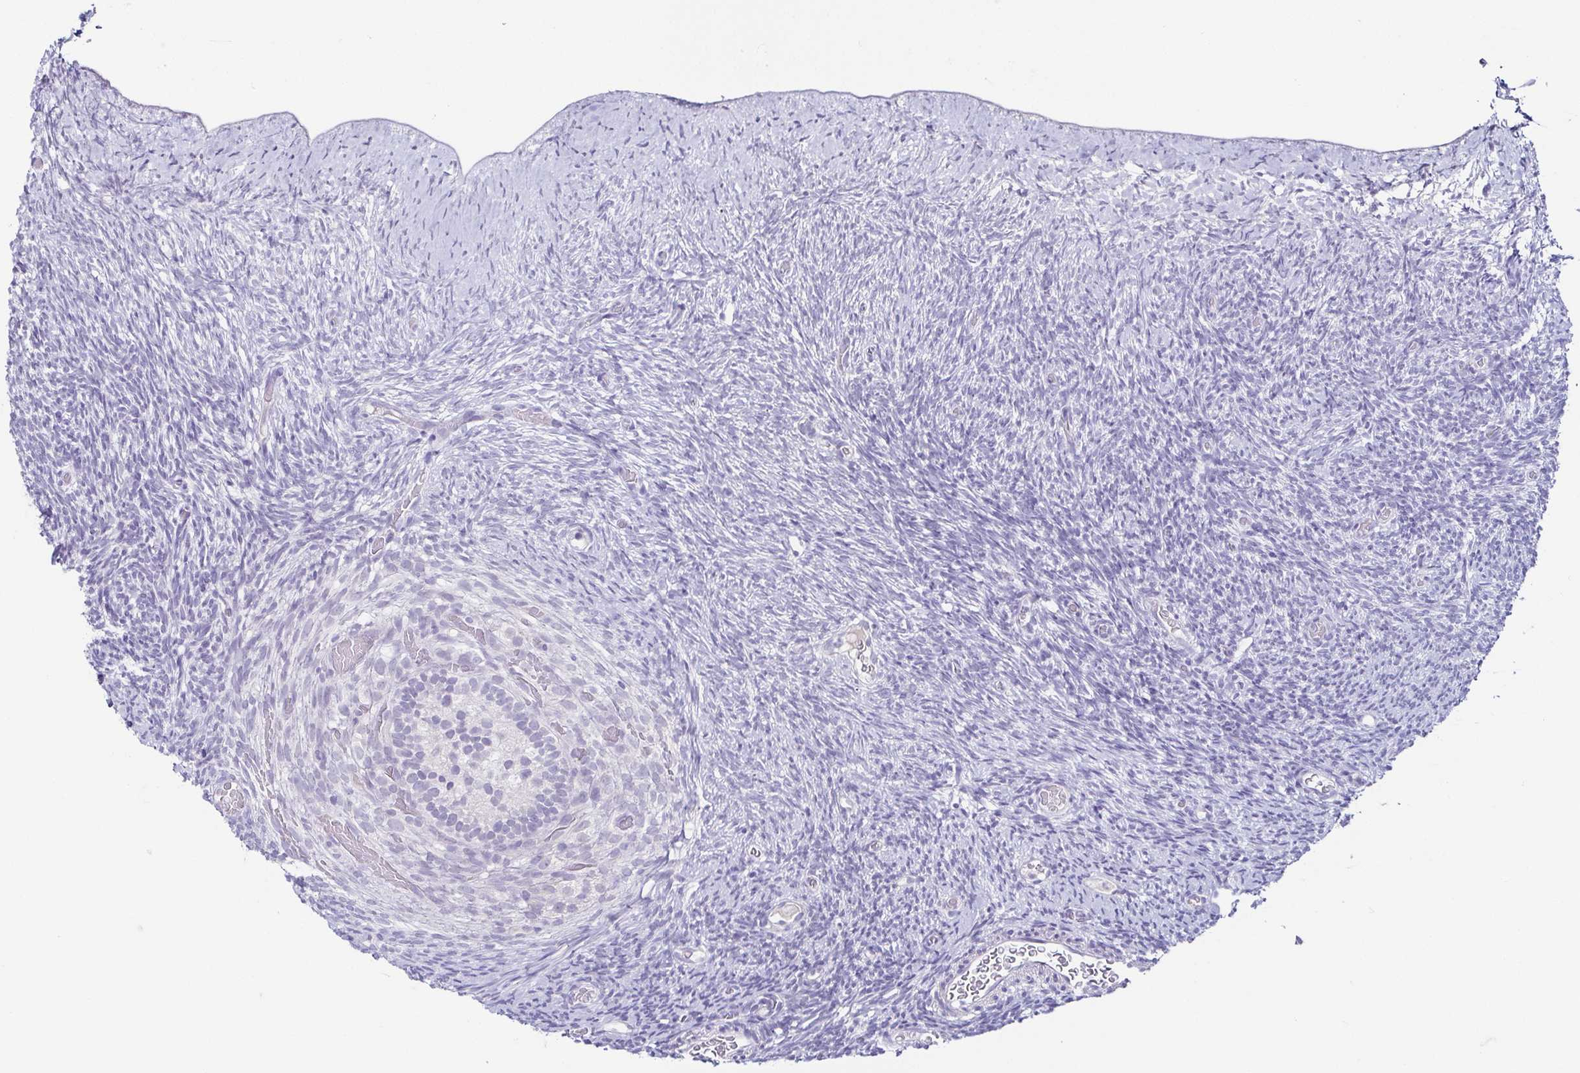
{"staining": {"intensity": "negative", "quantity": "none", "location": "none"}, "tissue": "ovary", "cell_type": "Follicle cells", "image_type": "normal", "snomed": [{"axis": "morphology", "description": "Normal tissue, NOS"}, {"axis": "topography", "description": "Ovary"}], "caption": "Protein analysis of unremarkable ovary displays no significant positivity in follicle cells. (DAB IHC visualized using brightfield microscopy, high magnification).", "gene": "TP73", "patient": {"sex": "female", "age": 39}}